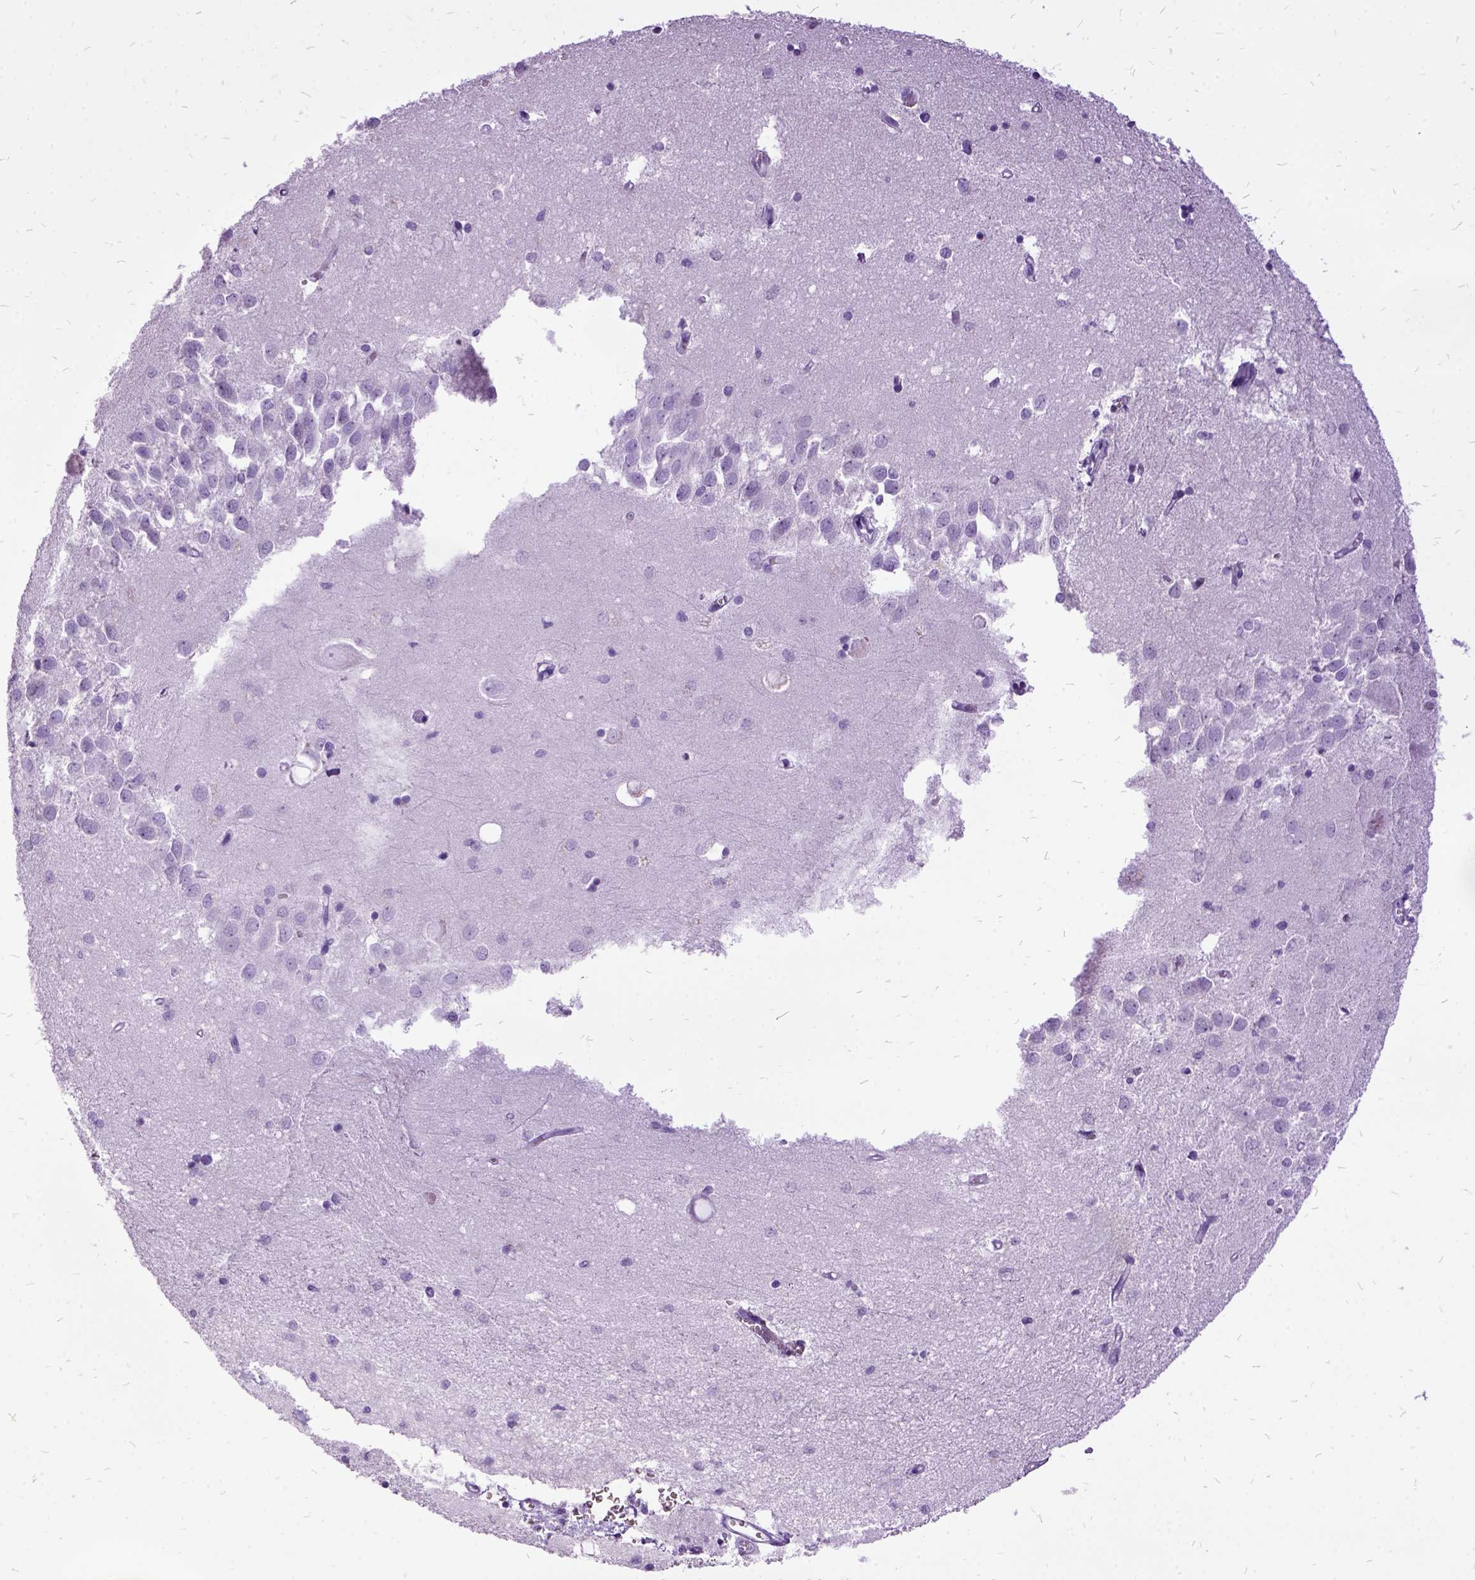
{"staining": {"intensity": "negative", "quantity": "none", "location": "none"}, "tissue": "hippocampus", "cell_type": "Glial cells", "image_type": "normal", "snomed": [{"axis": "morphology", "description": "Normal tissue, NOS"}, {"axis": "topography", "description": "Lateral ventricle wall"}, {"axis": "topography", "description": "Hippocampus"}], "caption": "The micrograph shows no significant staining in glial cells of hippocampus.", "gene": "MME", "patient": {"sex": "female", "age": 63}}